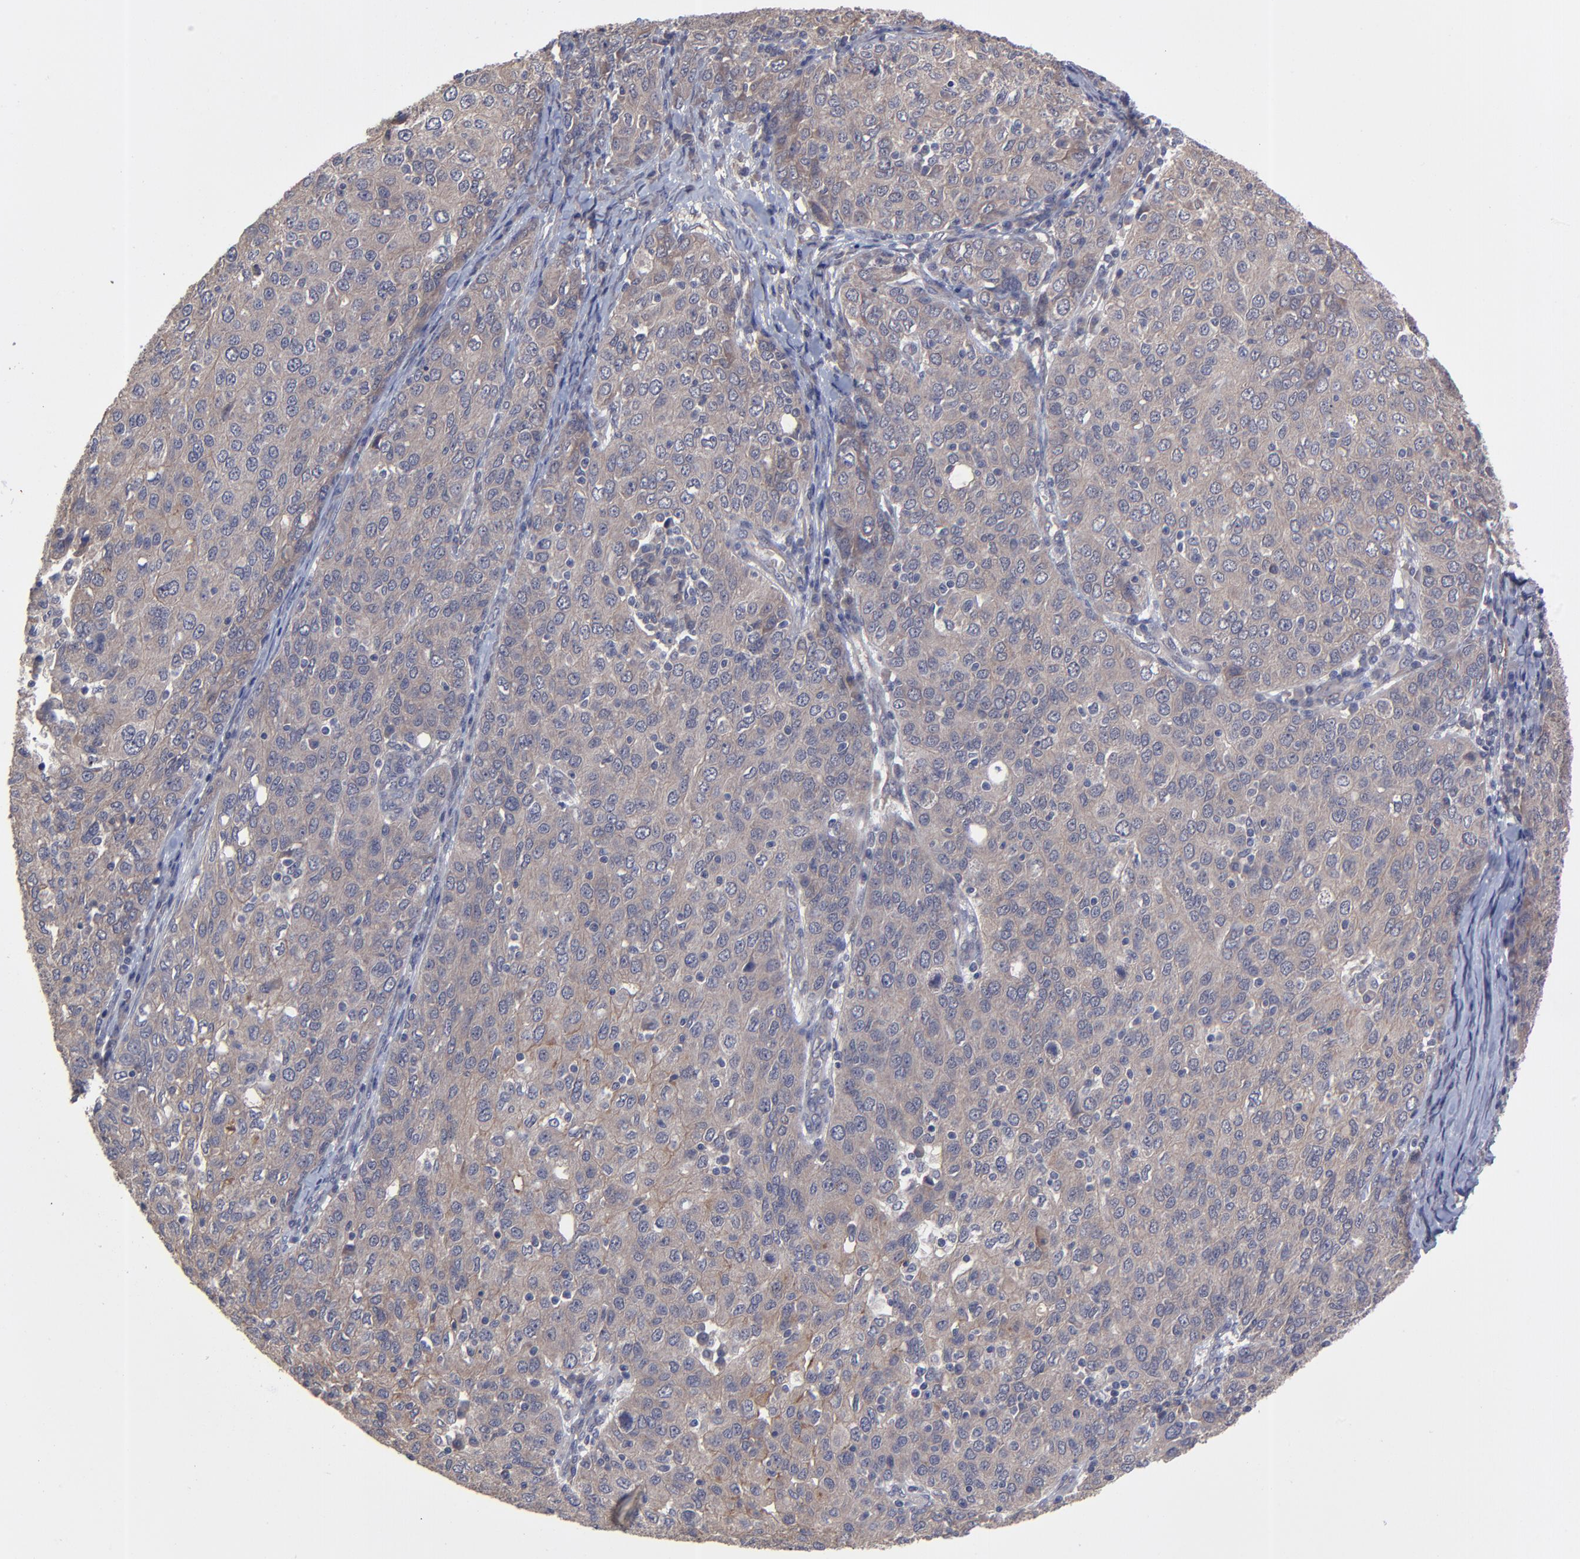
{"staining": {"intensity": "weak", "quantity": "25%-75%", "location": "cytoplasmic/membranous"}, "tissue": "ovarian cancer", "cell_type": "Tumor cells", "image_type": "cancer", "snomed": [{"axis": "morphology", "description": "Carcinoma, endometroid"}, {"axis": "topography", "description": "Ovary"}], "caption": "Human ovarian cancer (endometroid carcinoma) stained with a brown dye displays weak cytoplasmic/membranous positive expression in about 25%-75% of tumor cells.", "gene": "ZNF780B", "patient": {"sex": "female", "age": 50}}